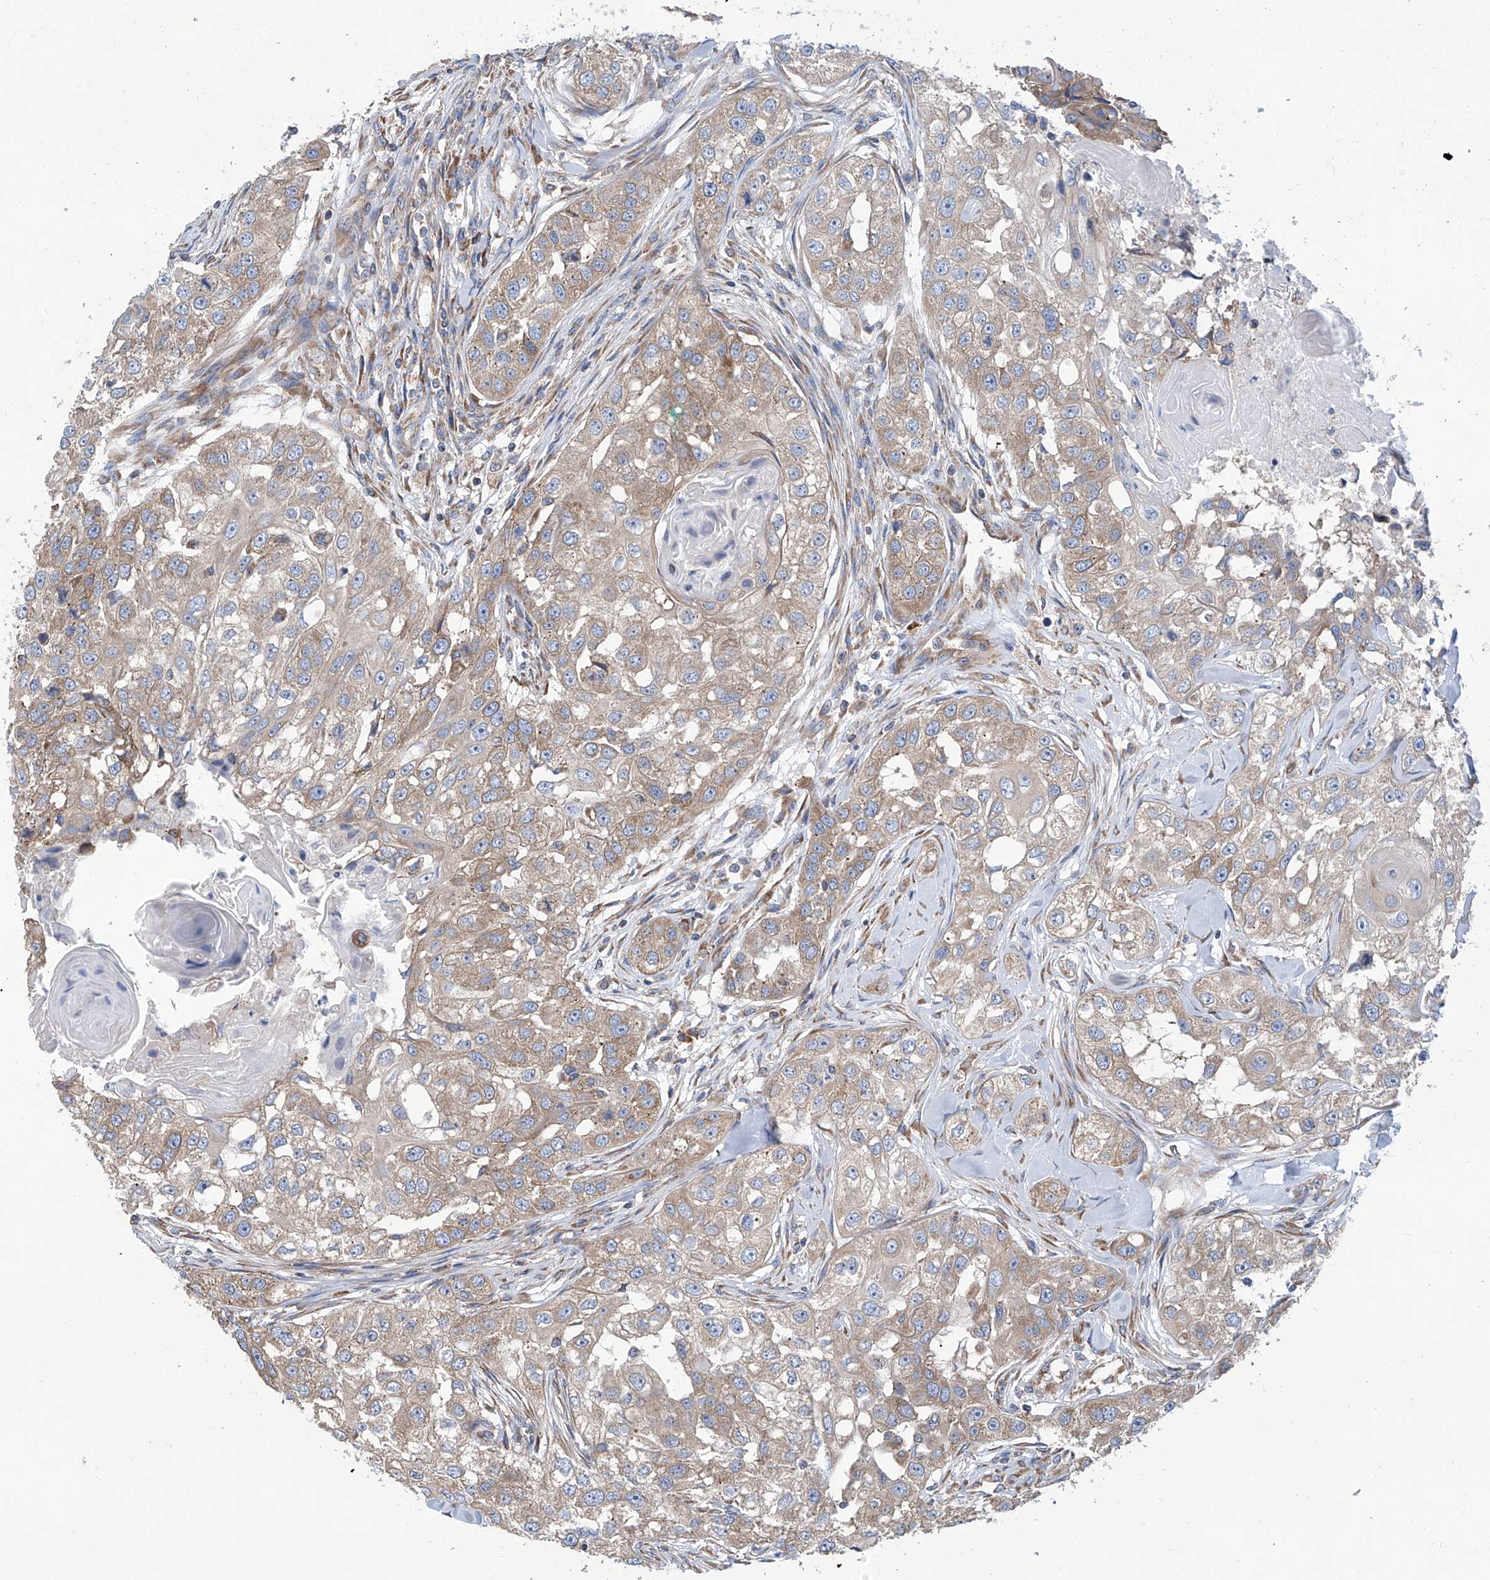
{"staining": {"intensity": "weak", "quantity": ">75%", "location": "cytoplasmic/membranous"}, "tissue": "head and neck cancer", "cell_type": "Tumor cells", "image_type": "cancer", "snomed": [{"axis": "morphology", "description": "Normal tissue, NOS"}, {"axis": "morphology", "description": "Squamous cell carcinoma, NOS"}, {"axis": "topography", "description": "Skeletal muscle"}, {"axis": "topography", "description": "Head-Neck"}], "caption": "Immunohistochemistry image of neoplastic tissue: human head and neck cancer stained using IHC exhibits low levels of weak protein expression localized specifically in the cytoplasmic/membranous of tumor cells, appearing as a cytoplasmic/membranous brown color.", "gene": "SENP2", "patient": {"sex": "male", "age": 51}}